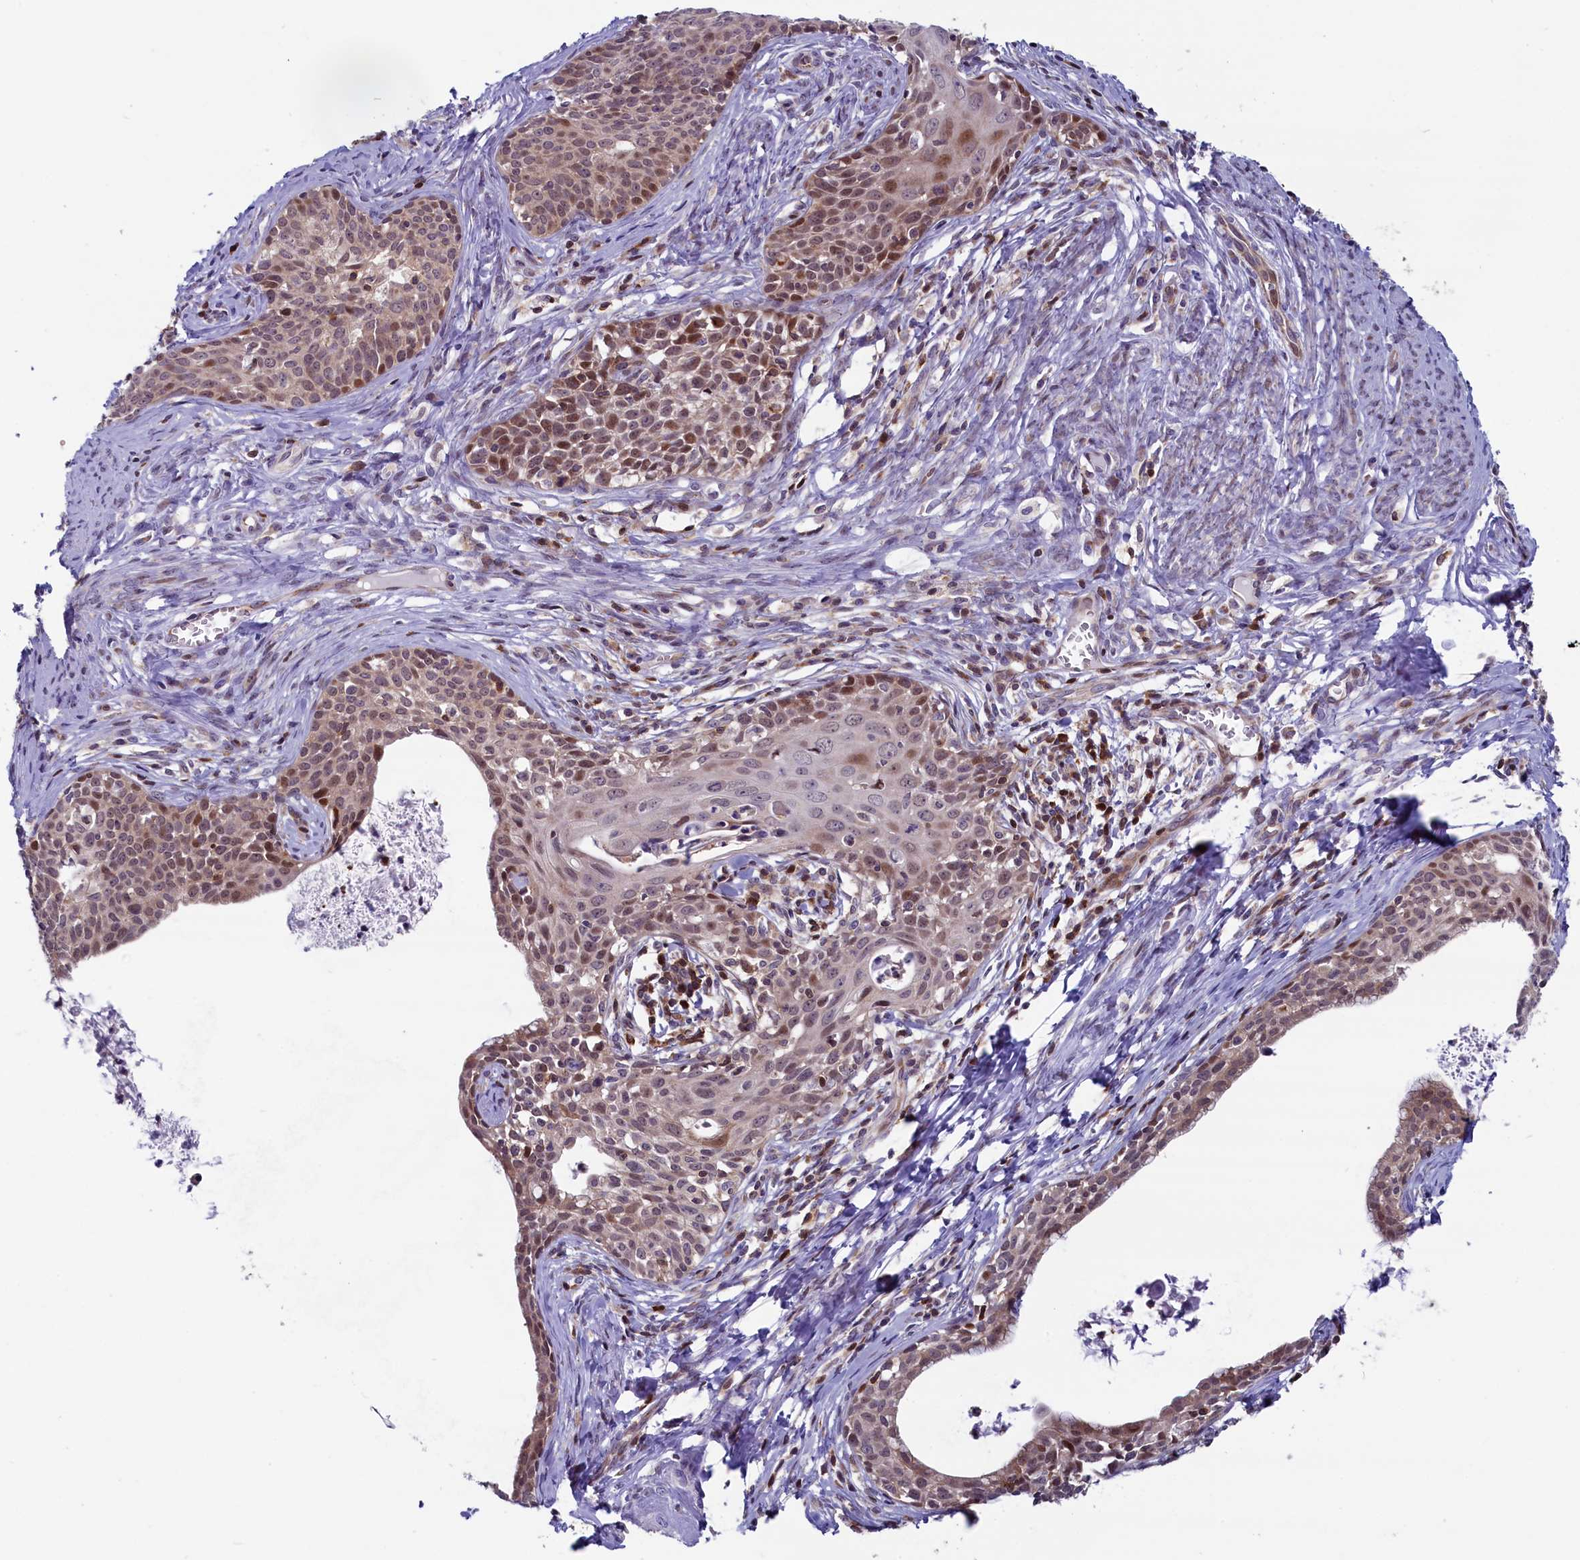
{"staining": {"intensity": "moderate", "quantity": "25%-75%", "location": "nuclear"}, "tissue": "cervical cancer", "cell_type": "Tumor cells", "image_type": "cancer", "snomed": [{"axis": "morphology", "description": "Squamous cell carcinoma, NOS"}, {"axis": "topography", "description": "Cervix"}], "caption": "Immunohistochemistry (DAB) staining of human cervical squamous cell carcinoma demonstrates moderate nuclear protein positivity in approximately 25%-75% of tumor cells. (DAB (3,3'-diaminobenzidine) = brown stain, brightfield microscopy at high magnification).", "gene": "CIAPIN1", "patient": {"sex": "female", "age": 52}}